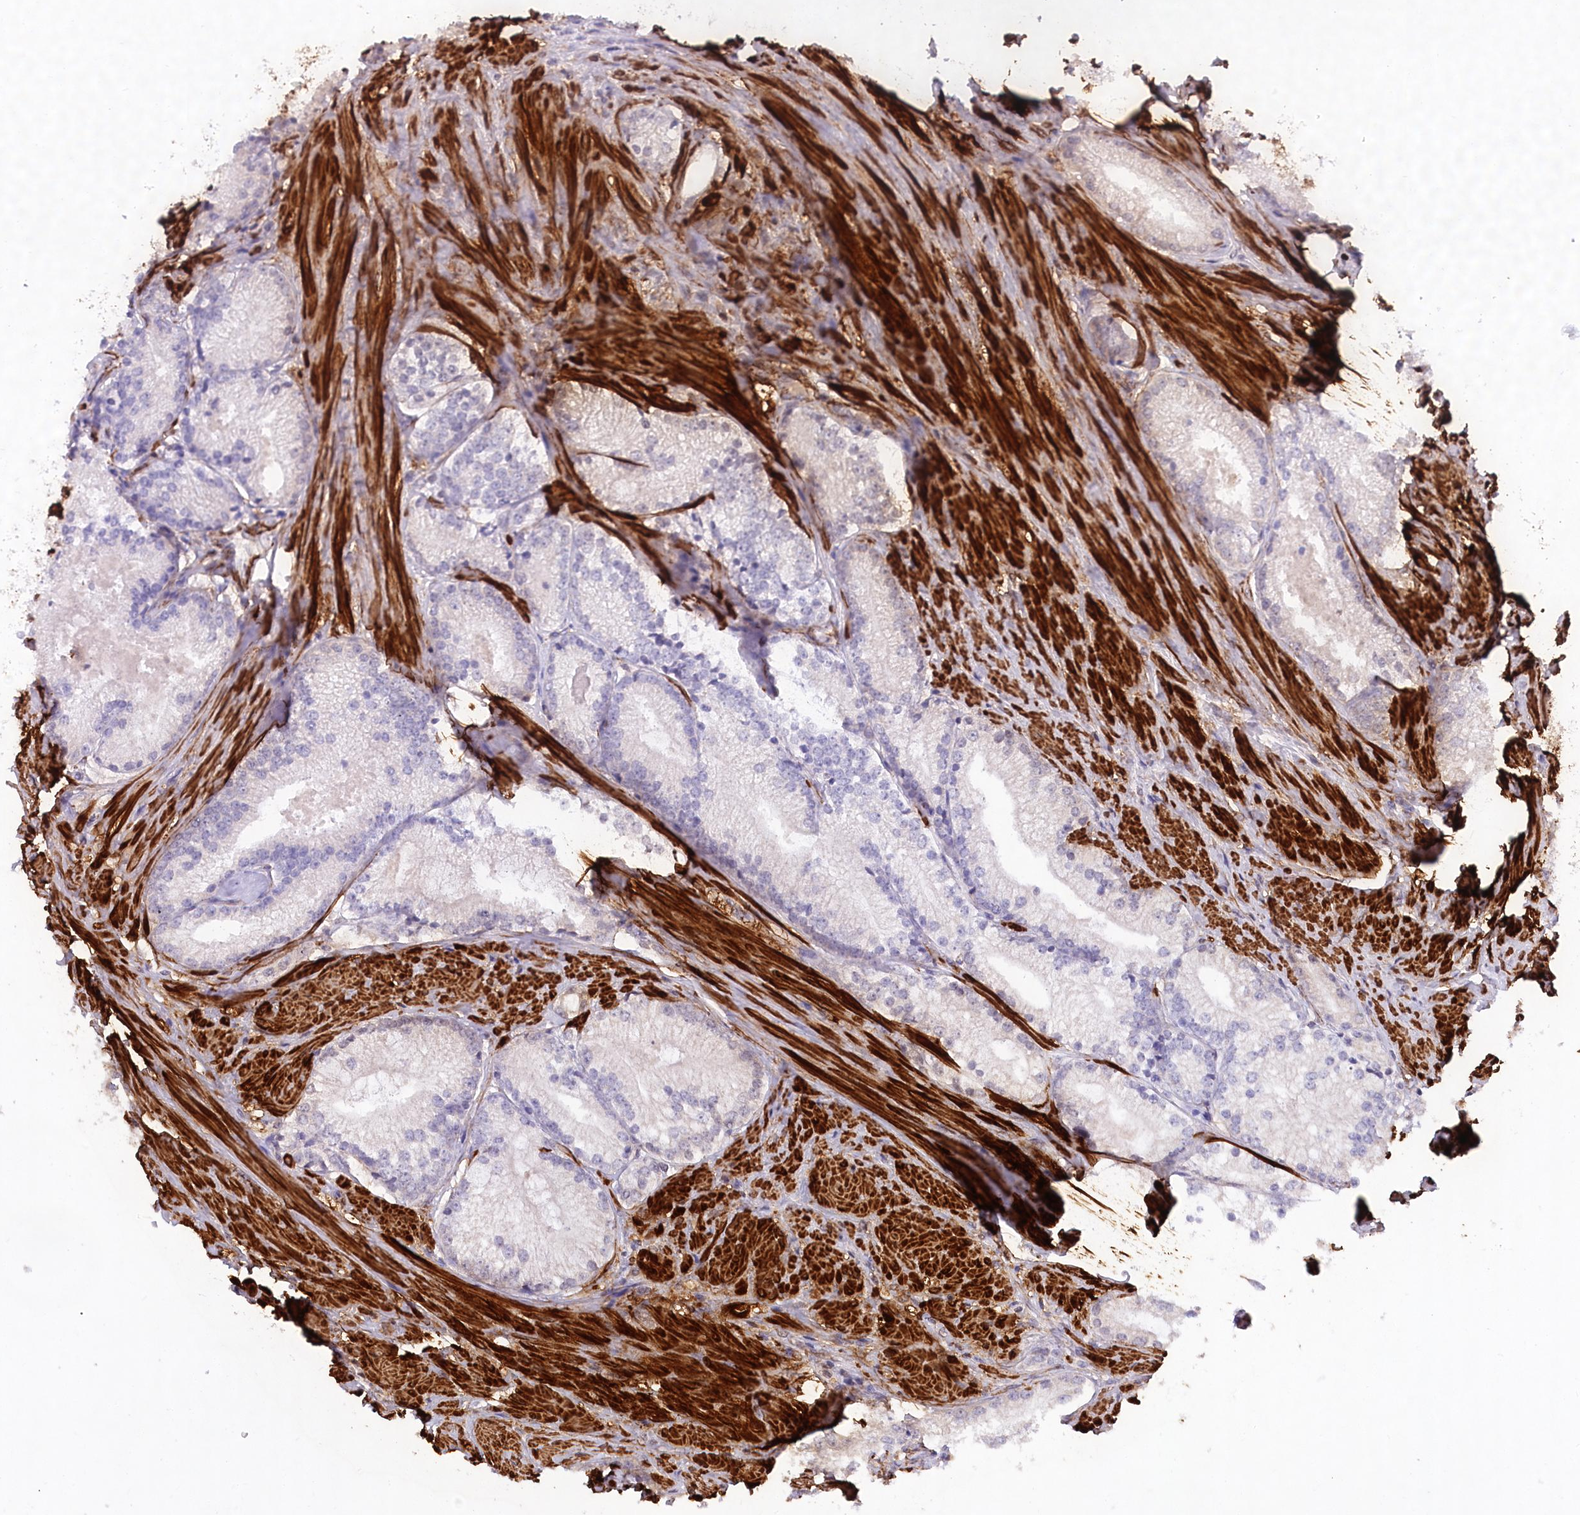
{"staining": {"intensity": "negative", "quantity": "none", "location": "none"}, "tissue": "prostate cancer", "cell_type": "Tumor cells", "image_type": "cancer", "snomed": [{"axis": "morphology", "description": "Adenocarcinoma, High grade"}, {"axis": "topography", "description": "Prostate"}], "caption": "Prostate adenocarcinoma (high-grade) was stained to show a protein in brown. There is no significant staining in tumor cells.", "gene": "SYNPO2", "patient": {"sex": "male", "age": 66}}